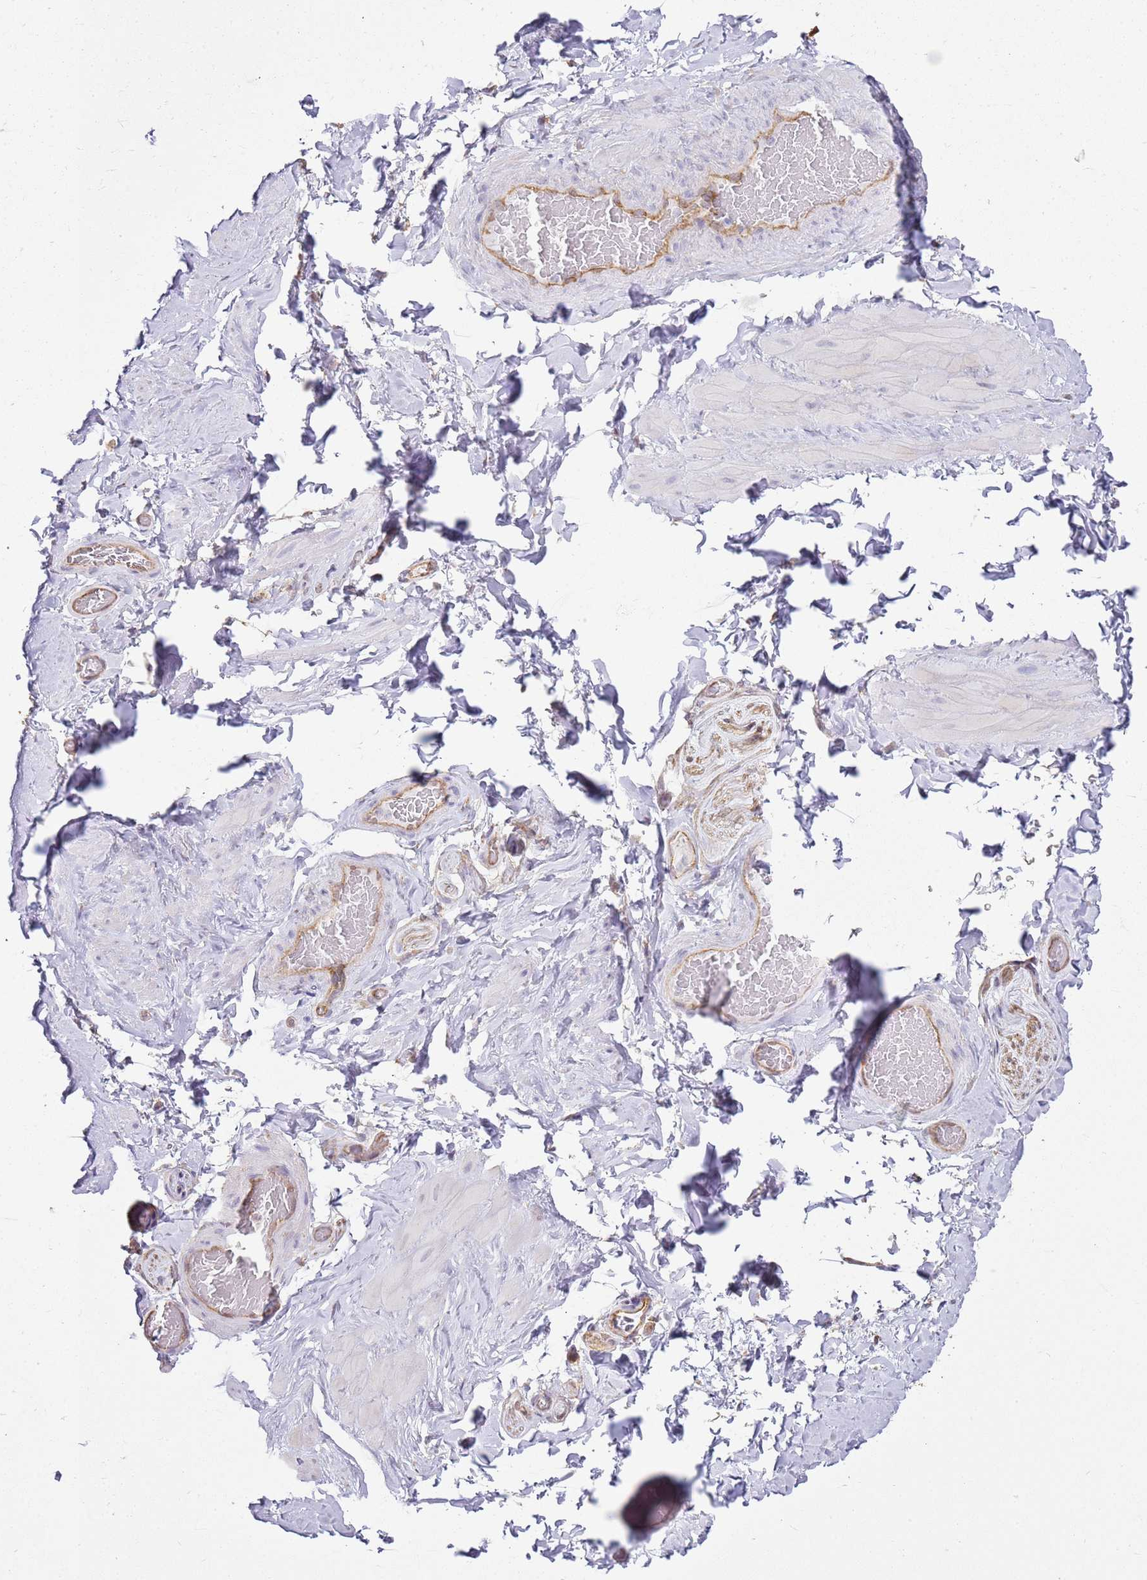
{"staining": {"intensity": "negative", "quantity": "none", "location": "none"}, "tissue": "adipose tissue", "cell_type": "Adipocytes", "image_type": "normal", "snomed": [{"axis": "morphology", "description": "Normal tissue, NOS"}, {"axis": "topography", "description": "Soft tissue"}, {"axis": "topography", "description": "Vascular tissue"}], "caption": "IHC micrograph of unremarkable adipose tissue: adipose tissue stained with DAB (3,3'-diaminobenzidine) shows no significant protein expression in adipocytes.", "gene": "YWHAE", "patient": {"sex": "male", "age": 41}}